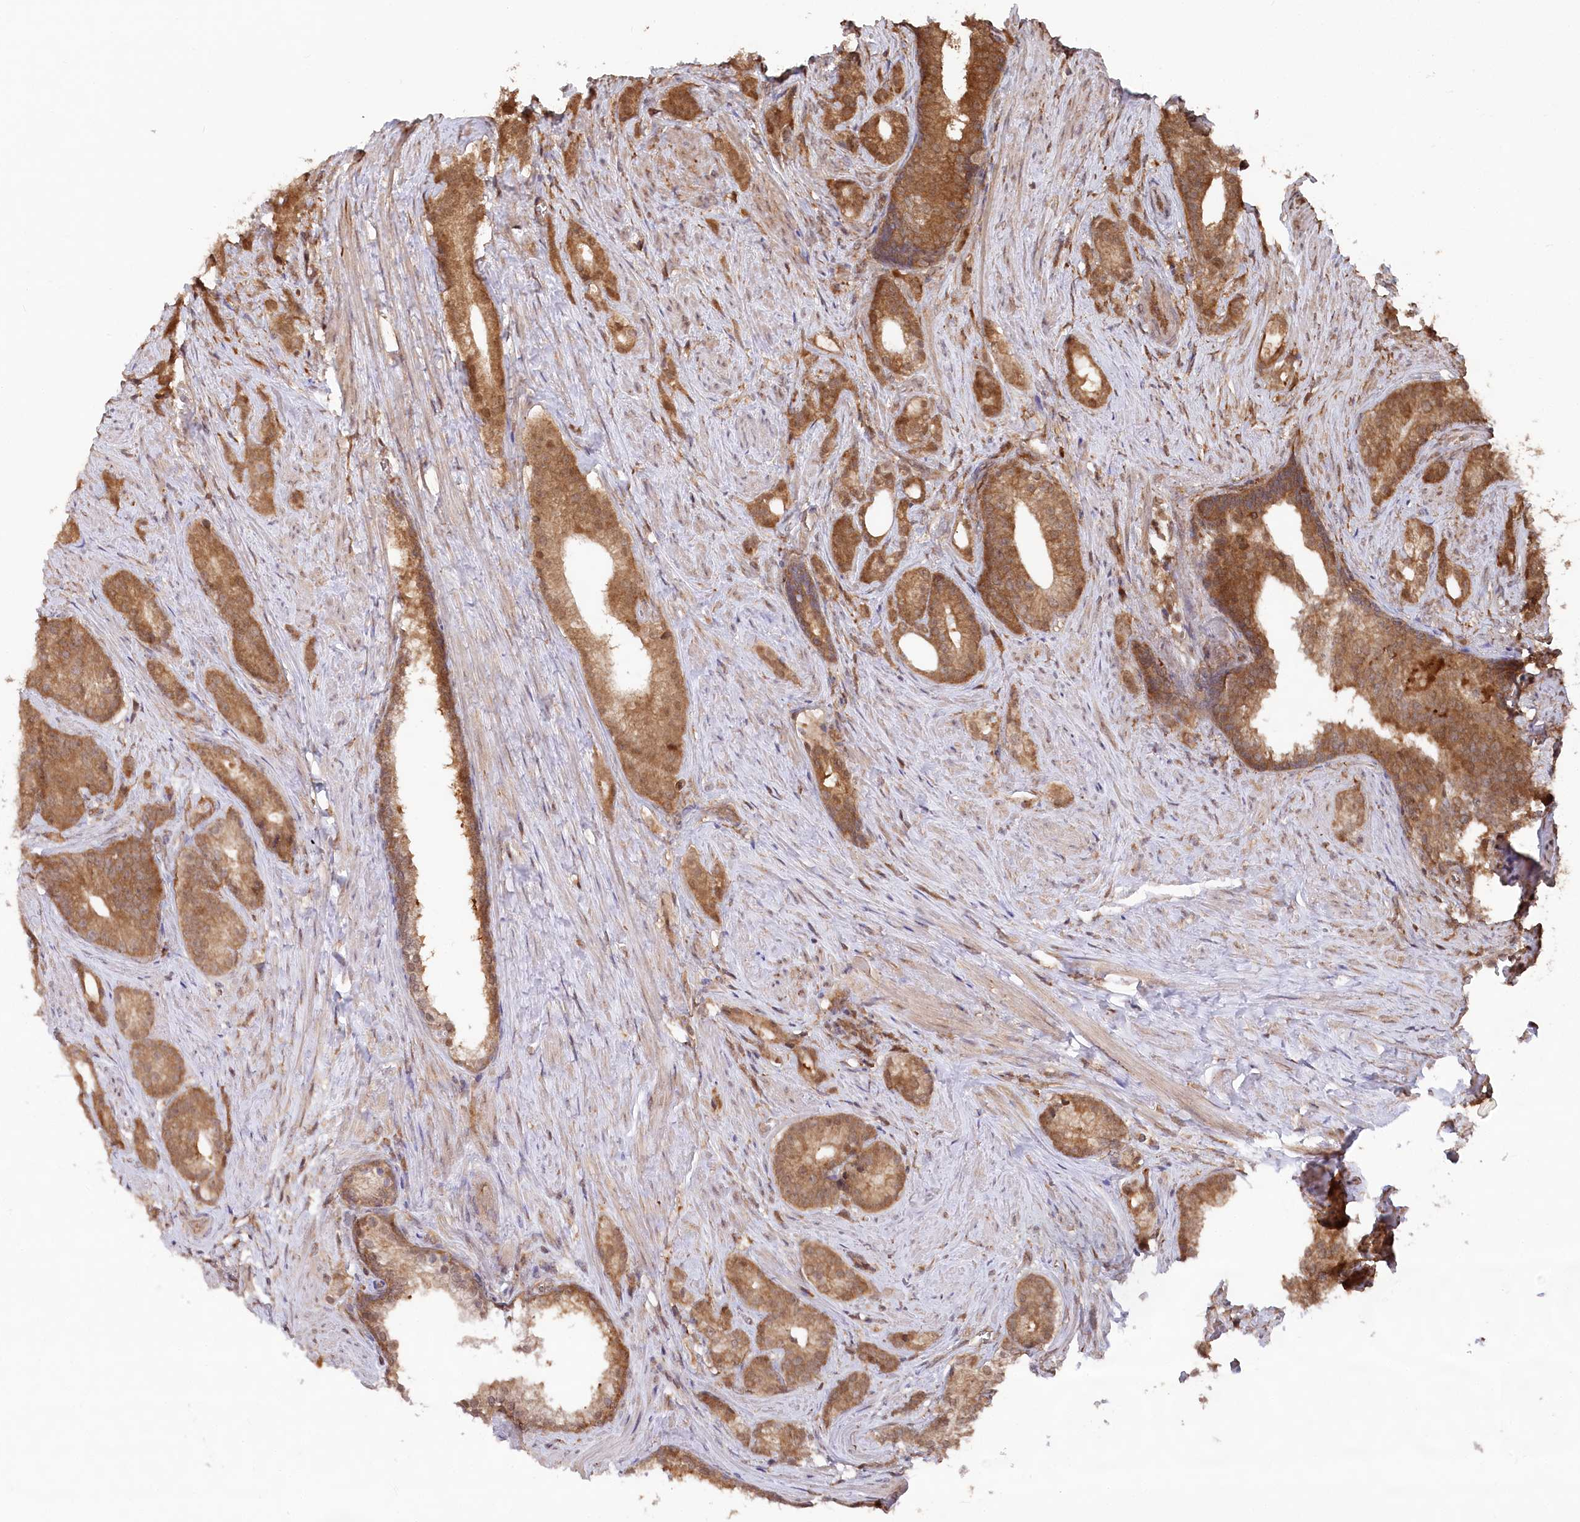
{"staining": {"intensity": "moderate", "quantity": ">75%", "location": "cytoplasmic/membranous"}, "tissue": "prostate cancer", "cell_type": "Tumor cells", "image_type": "cancer", "snomed": [{"axis": "morphology", "description": "Adenocarcinoma, Low grade"}, {"axis": "topography", "description": "Prostate"}], "caption": "IHC micrograph of neoplastic tissue: human prostate adenocarcinoma (low-grade) stained using immunohistochemistry shows medium levels of moderate protein expression localized specifically in the cytoplasmic/membranous of tumor cells, appearing as a cytoplasmic/membranous brown color.", "gene": "PSMA1", "patient": {"sex": "male", "age": 71}}